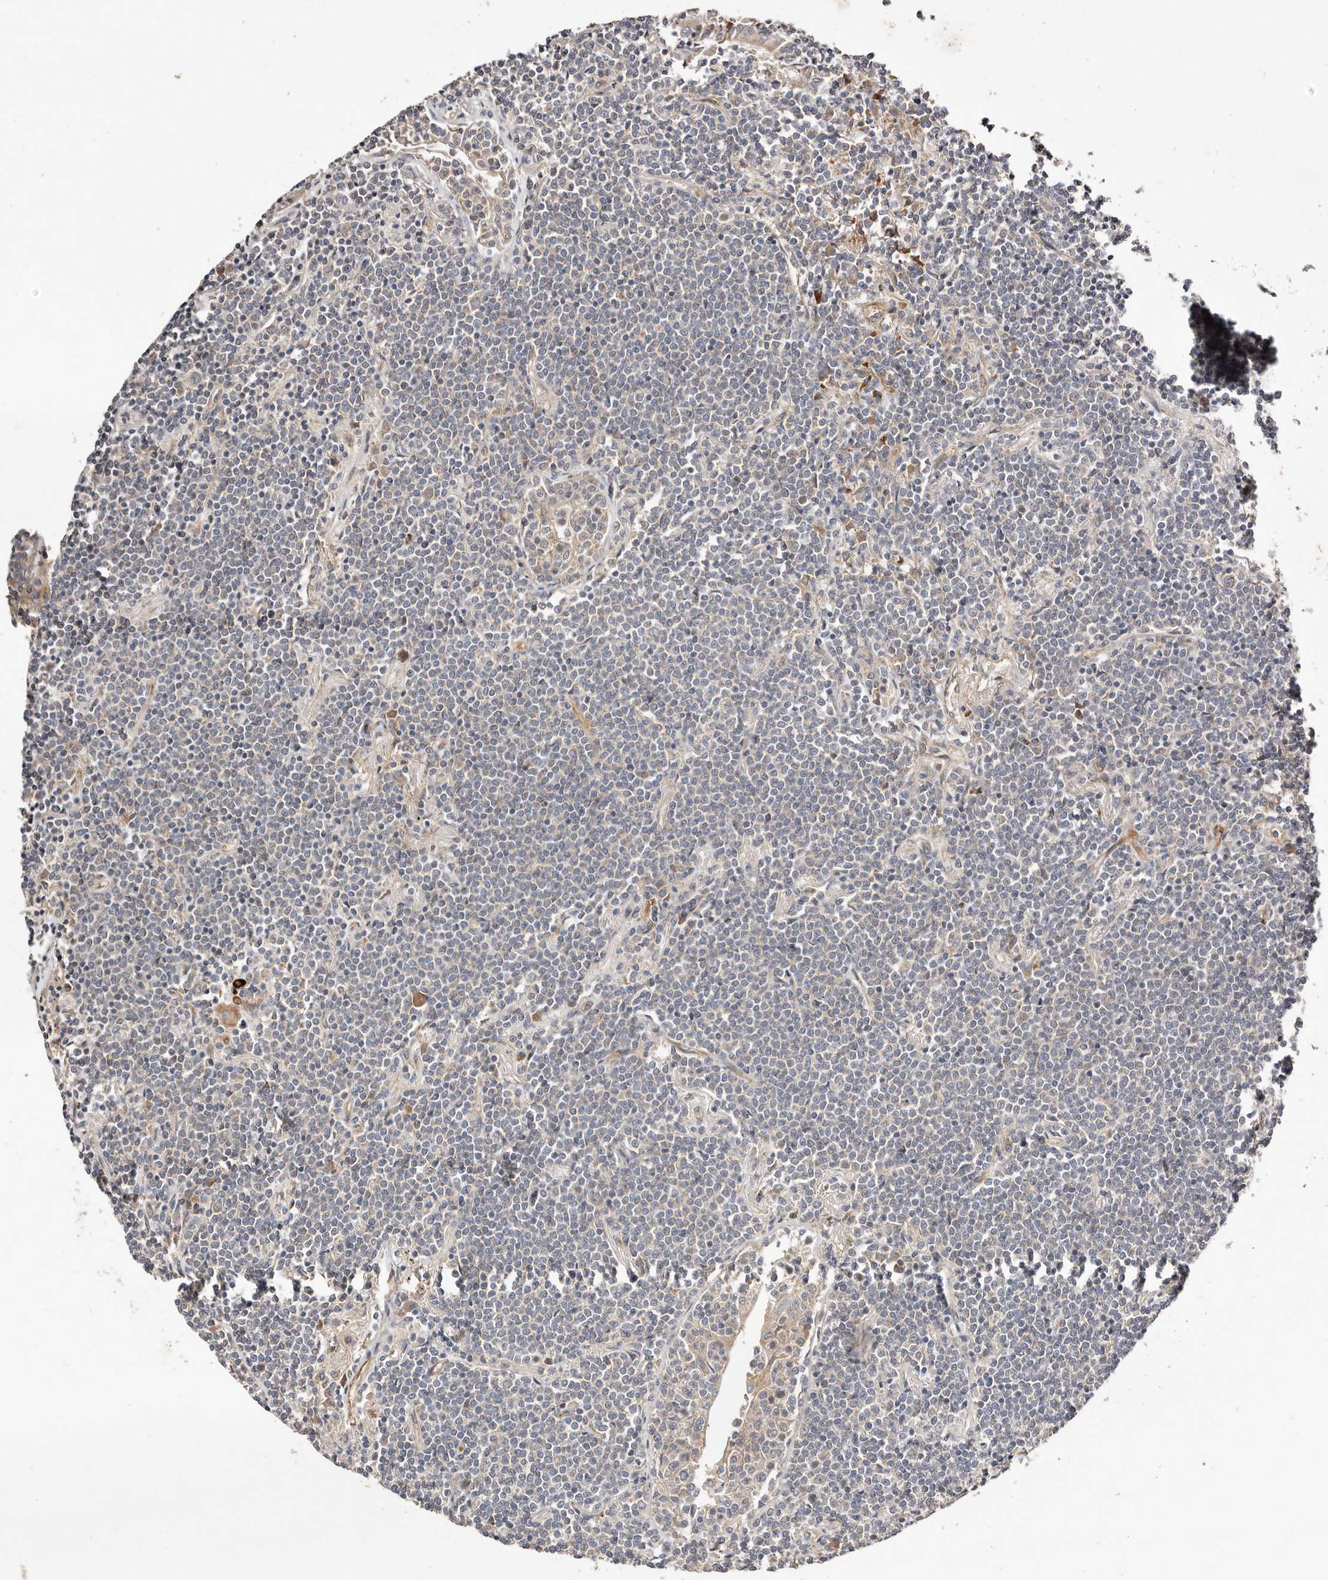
{"staining": {"intensity": "negative", "quantity": "none", "location": "none"}, "tissue": "lymphoma", "cell_type": "Tumor cells", "image_type": "cancer", "snomed": [{"axis": "morphology", "description": "Malignant lymphoma, non-Hodgkin's type, Low grade"}, {"axis": "topography", "description": "Lung"}], "caption": "Lymphoma was stained to show a protein in brown. There is no significant staining in tumor cells. (IHC, brightfield microscopy, high magnification).", "gene": "MACF1", "patient": {"sex": "female", "age": 71}}